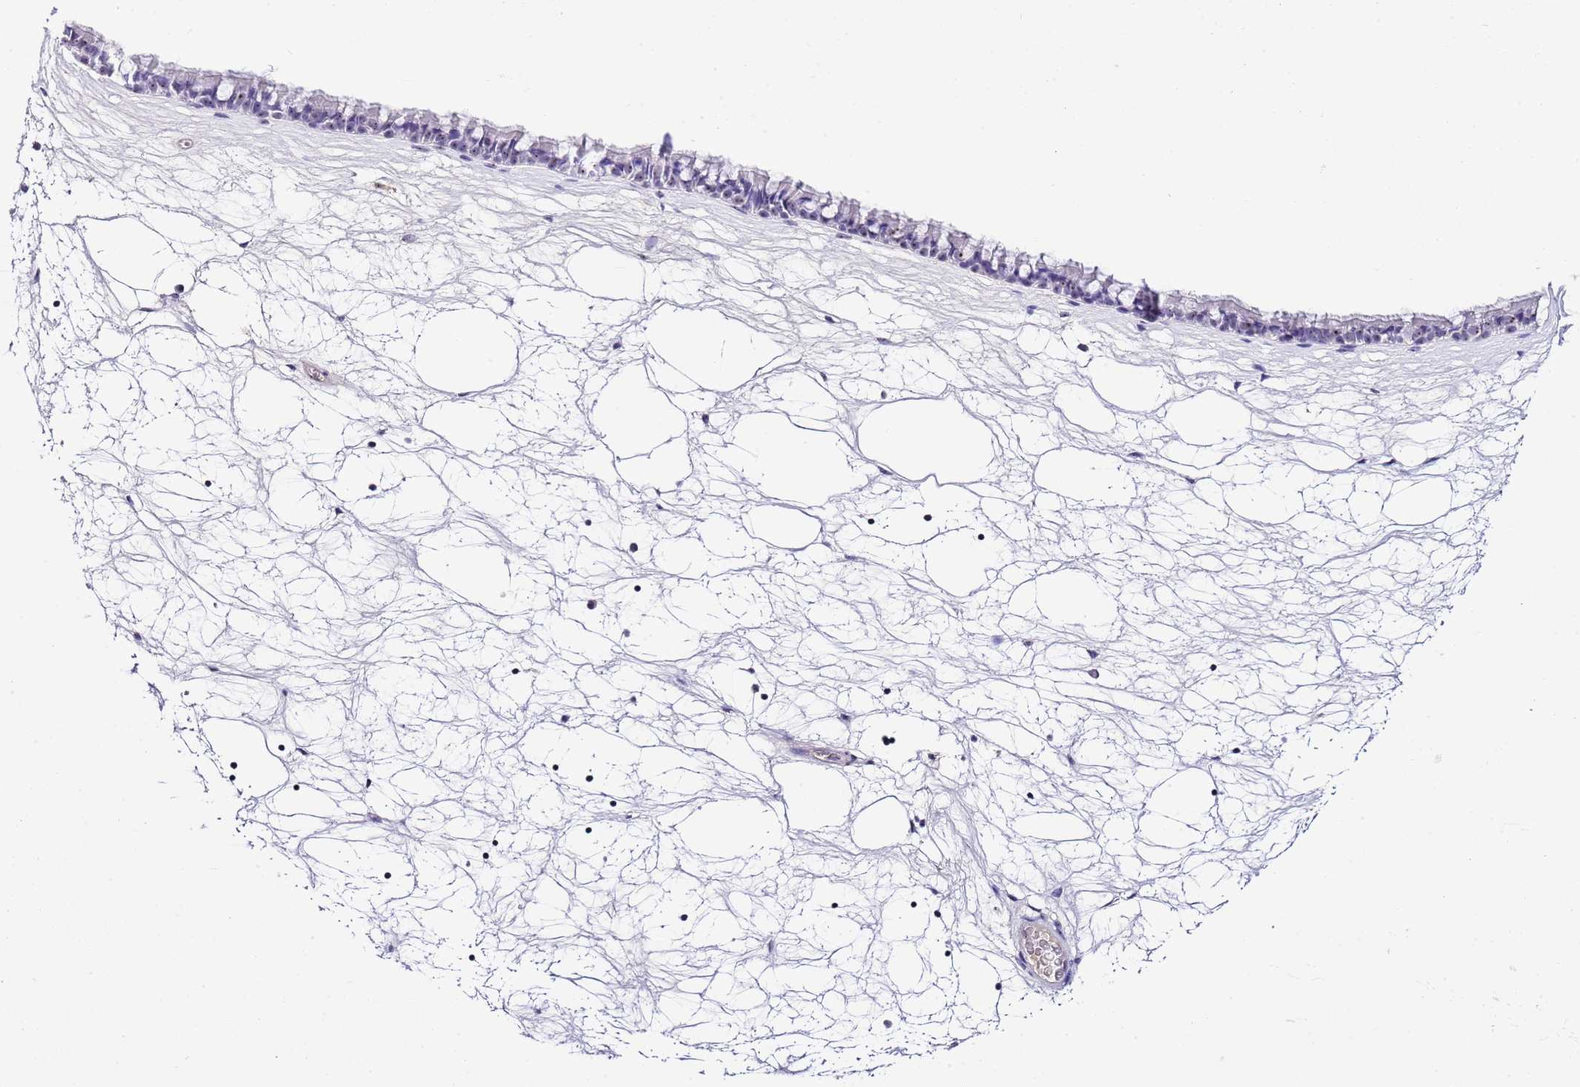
{"staining": {"intensity": "weak", "quantity": "<25%", "location": "nuclear"}, "tissue": "nasopharynx", "cell_type": "Respiratory epithelial cells", "image_type": "normal", "snomed": [{"axis": "morphology", "description": "Normal tissue, NOS"}, {"axis": "topography", "description": "Nasopharynx"}], "caption": "IHC histopathology image of unremarkable nasopharynx: human nasopharynx stained with DAB (3,3'-diaminobenzidine) shows no significant protein staining in respiratory epithelial cells.", "gene": "NOP56", "patient": {"sex": "male", "age": 64}}